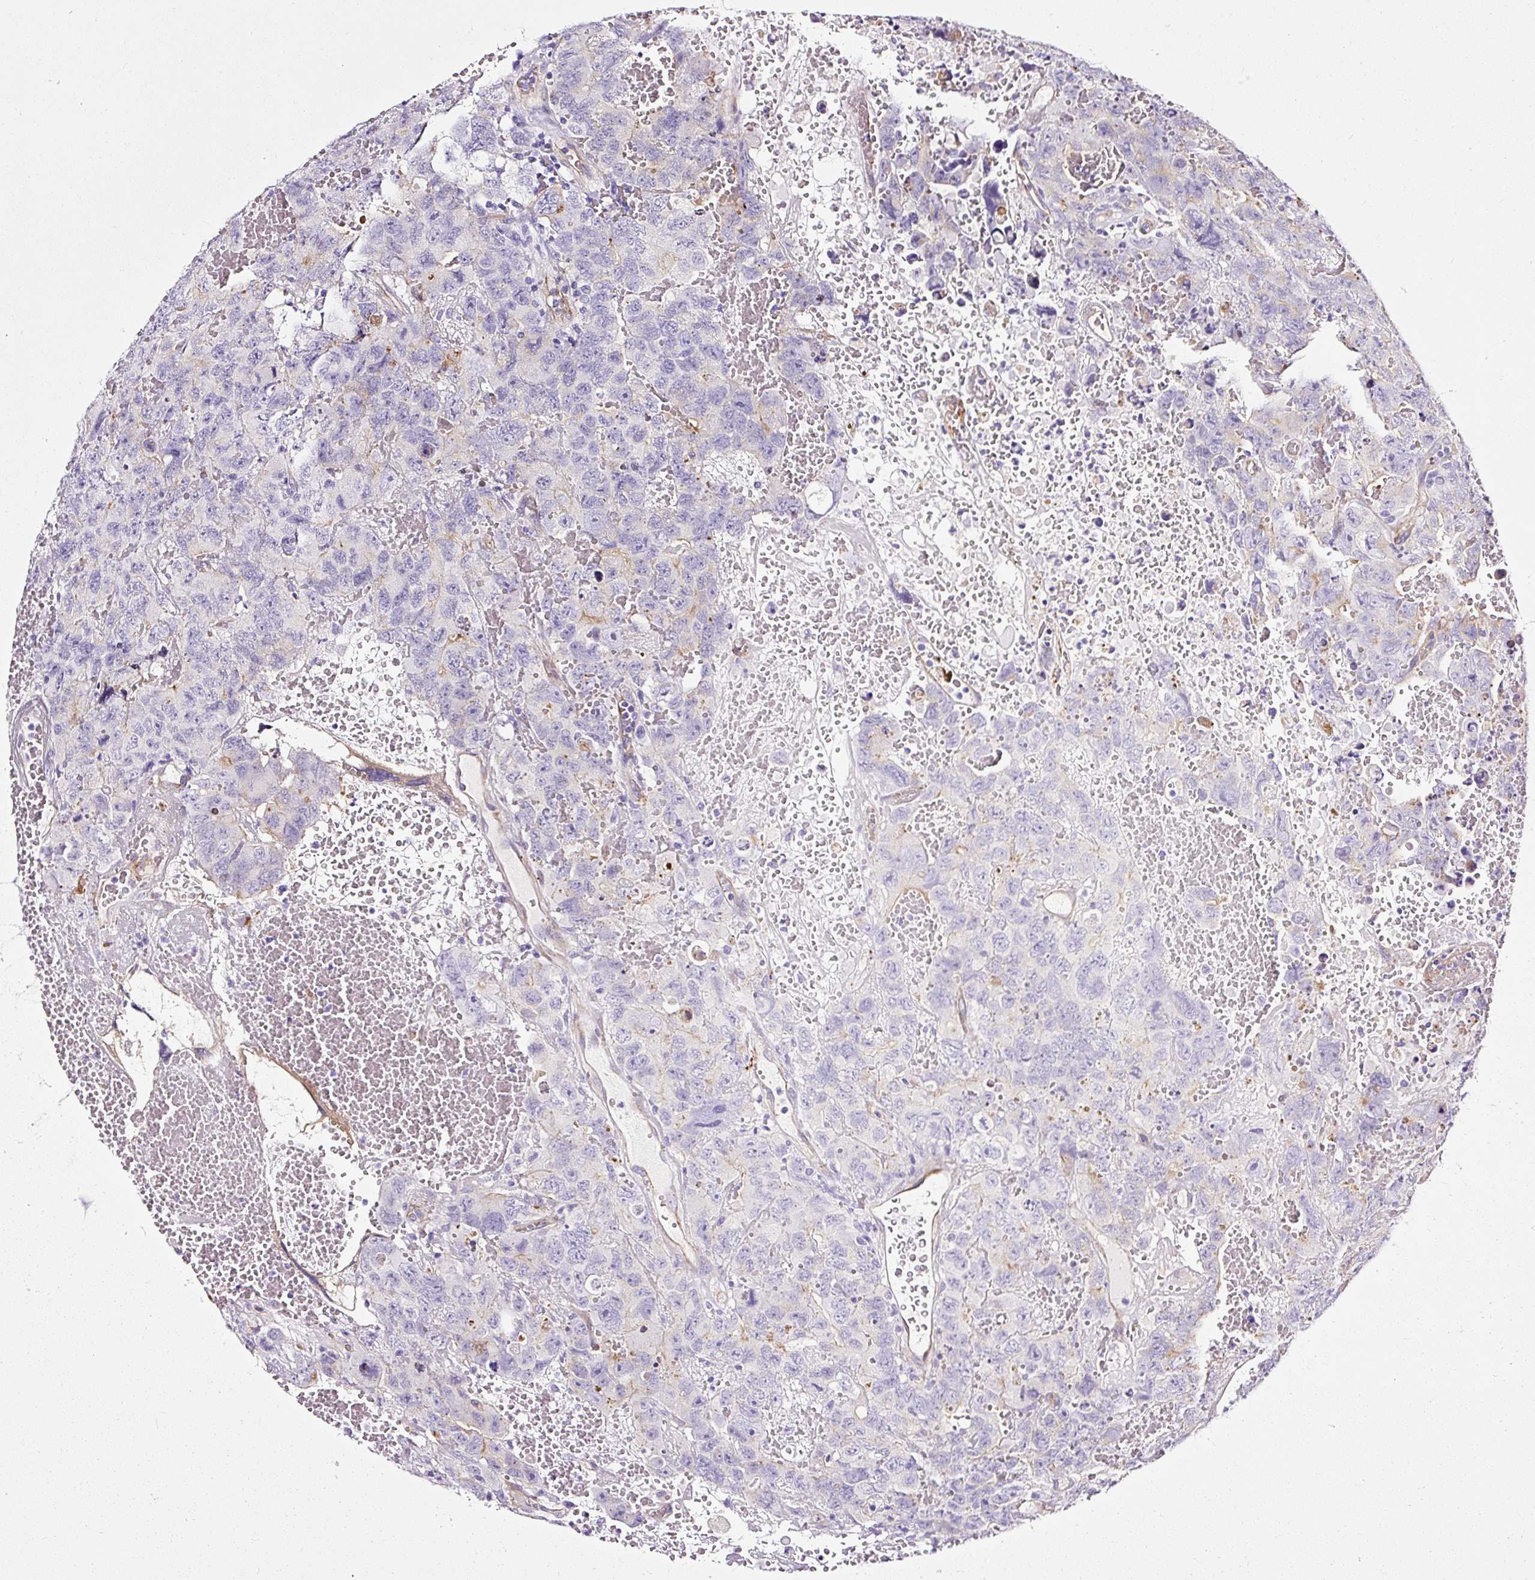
{"staining": {"intensity": "negative", "quantity": "none", "location": "none"}, "tissue": "testis cancer", "cell_type": "Tumor cells", "image_type": "cancer", "snomed": [{"axis": "morphology", "description": "Carcinoma, Embryonal, NOS"}, {"axis": "topography", "description": "Testis"}], "caption": "Tumor cells are negative for brown protein staining in testis cancer (embryonal carcinoma). (Brightfield microscopy of DAB IHC at high magnification).", "gene": "SLC7A8", "patient": {"sex": "male", "age": 45}}